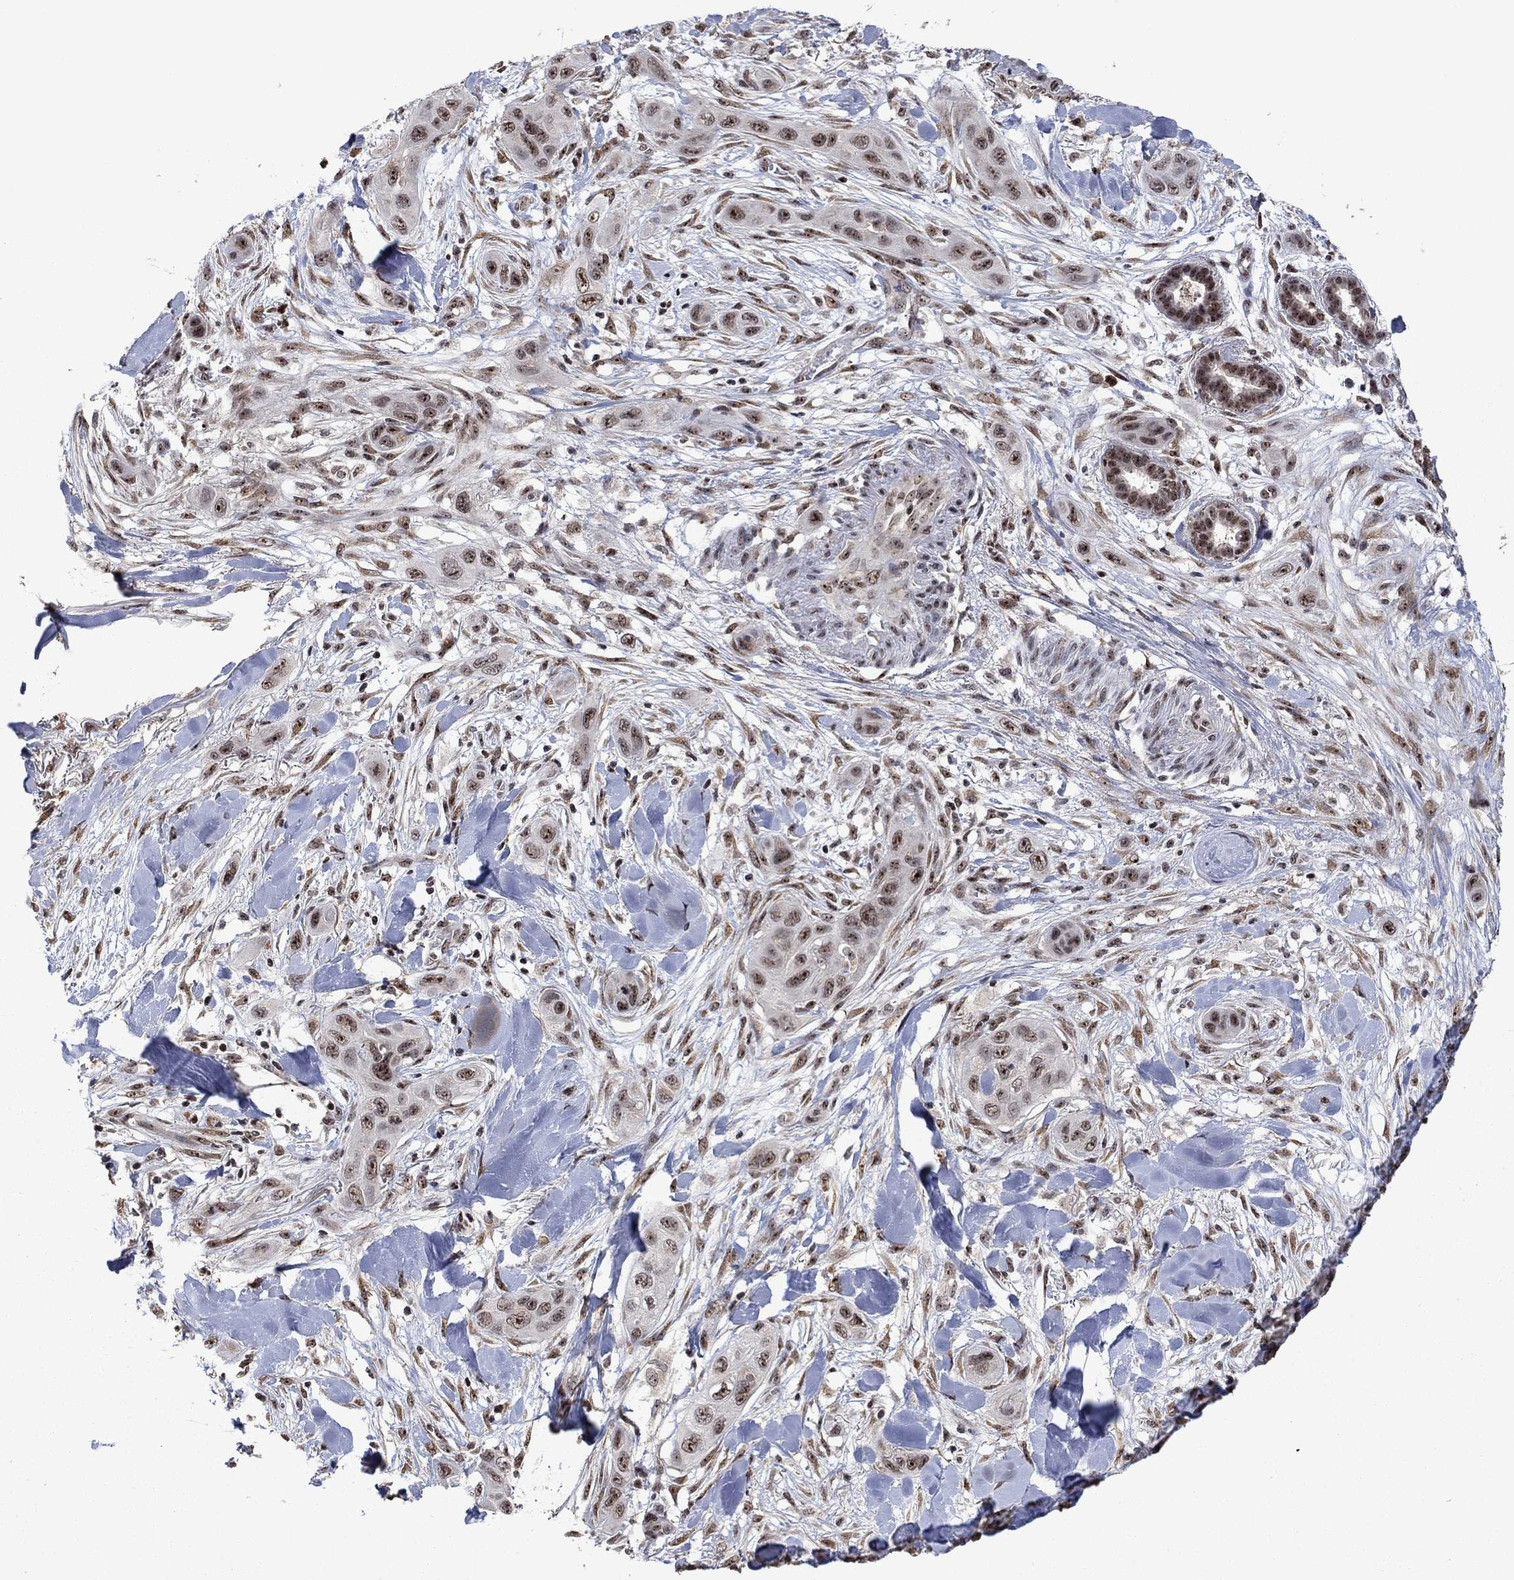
{"staining": {"intensity": "weak", "quantity": "25%-75%", "location": "nuclear"}, "tissue": "skin cancer", "cell_type": "Tumor cells", "image_type": "cancer", "snomed": [{"axis": "morphology", "description": "Squamous cell carcinoma, NOS"}, {"axis": "topography", "description": "Skin"}], "caption": "A low amount of weak nuclear staining is identified in approximately 25%-75% of tumor cells in skin cancer (squamous cell carcinoma) tissue.", "gene": "FBL", "patient": {"sex": "male", "age": 78}}